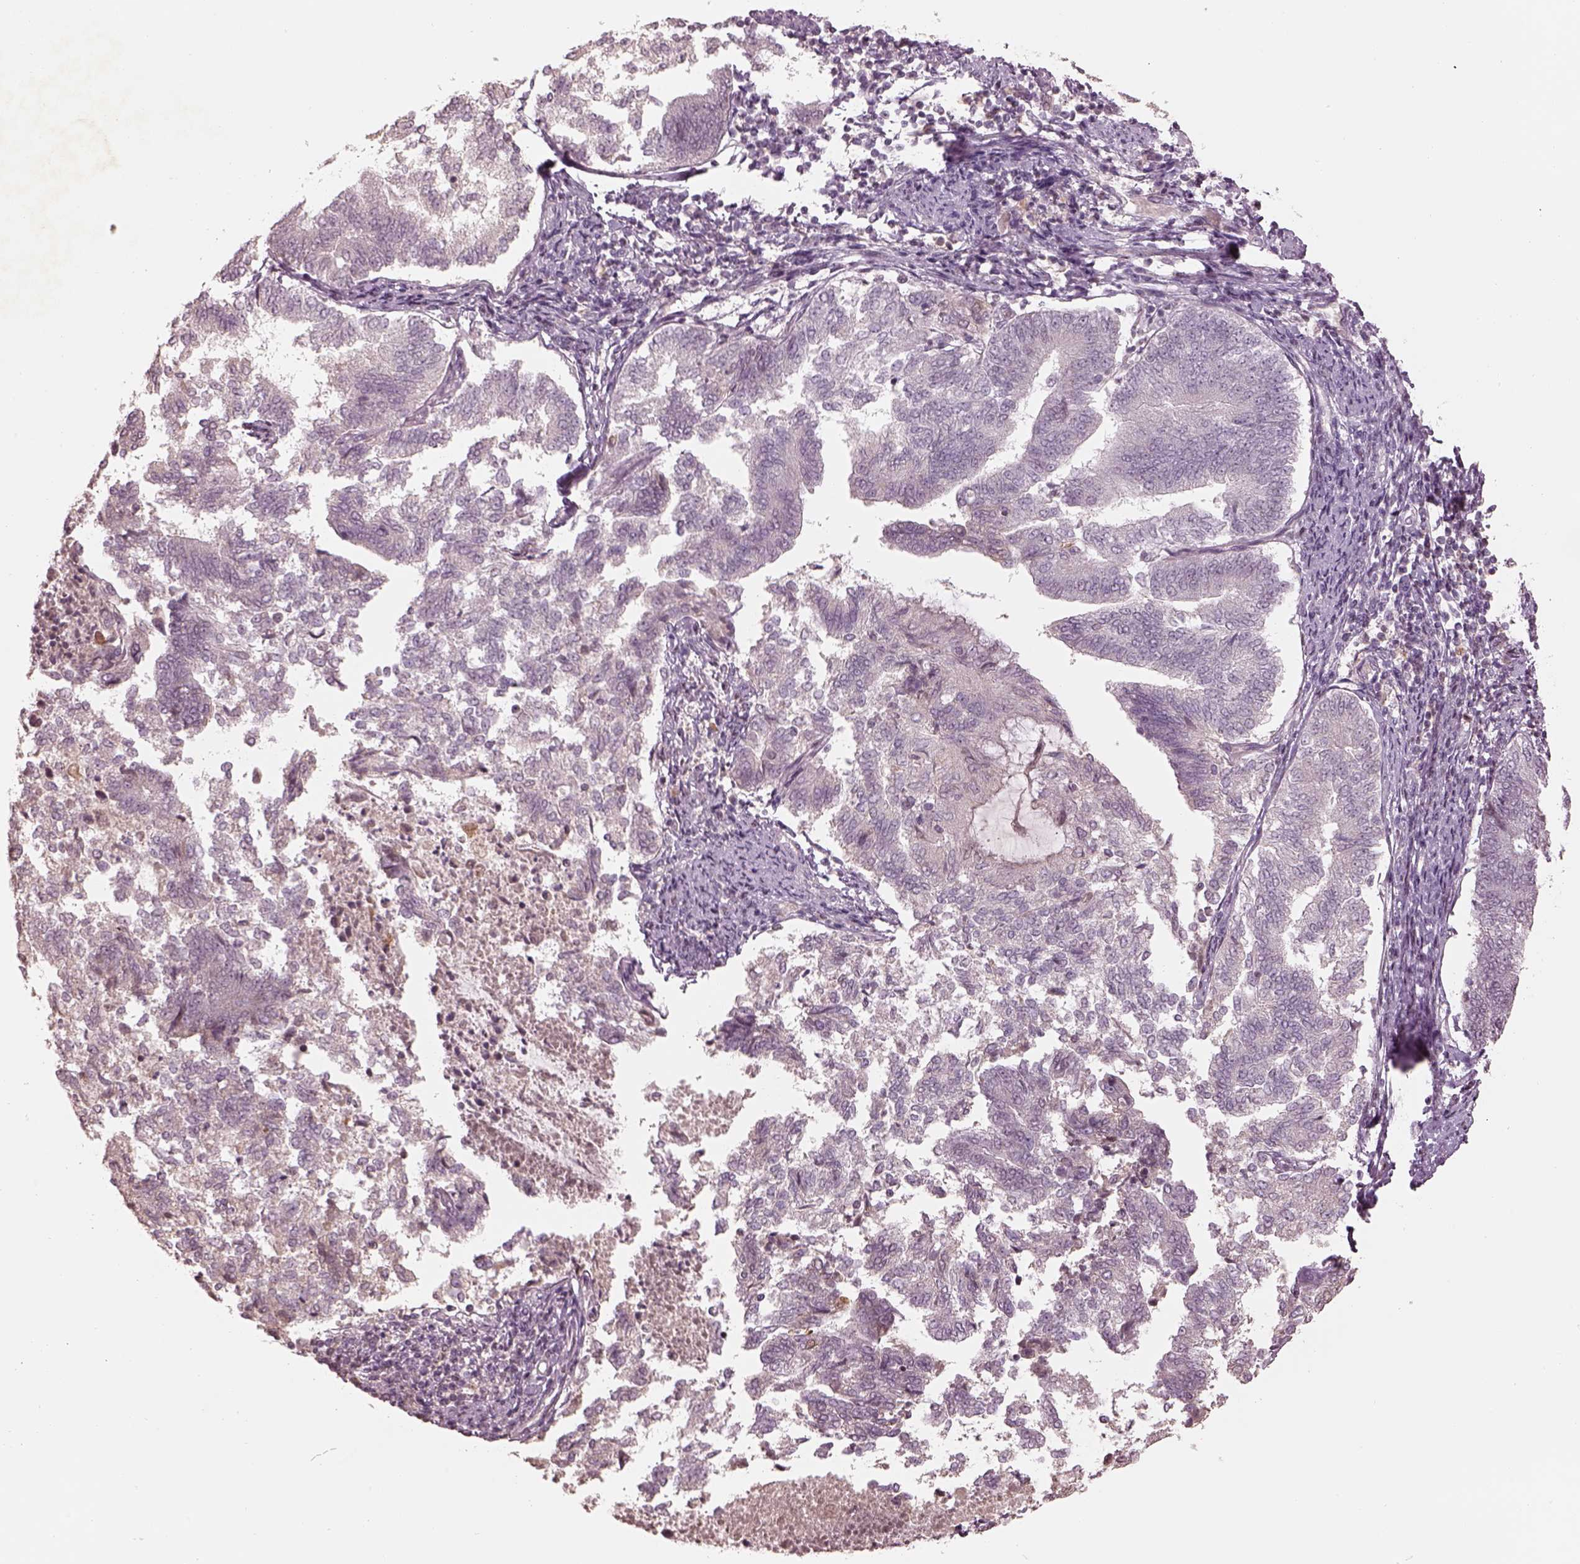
{"staining": {"intensity": "negative", "quantity": "none", "location": "none"}, "tissue": "endometrial cancer", "cell_type": "Tumor cells", "image_type": "cancer", "snomed": [{"axis": "morphology", "description": "Adenocarcinoma, NOS"}, {"axis": "topography", "description": "Endometrium"}], "caption": "Immunohistochemistry (IHC) of endometrial cancer reveals no expression in tumor cells. Brightfield microscopy of immunohistochemistry stained with DAB (brown) and hematoxylin (blue), captured at high magnification.", "gene": "TLX3", "patient": {"sex": "female", "age": 65}}